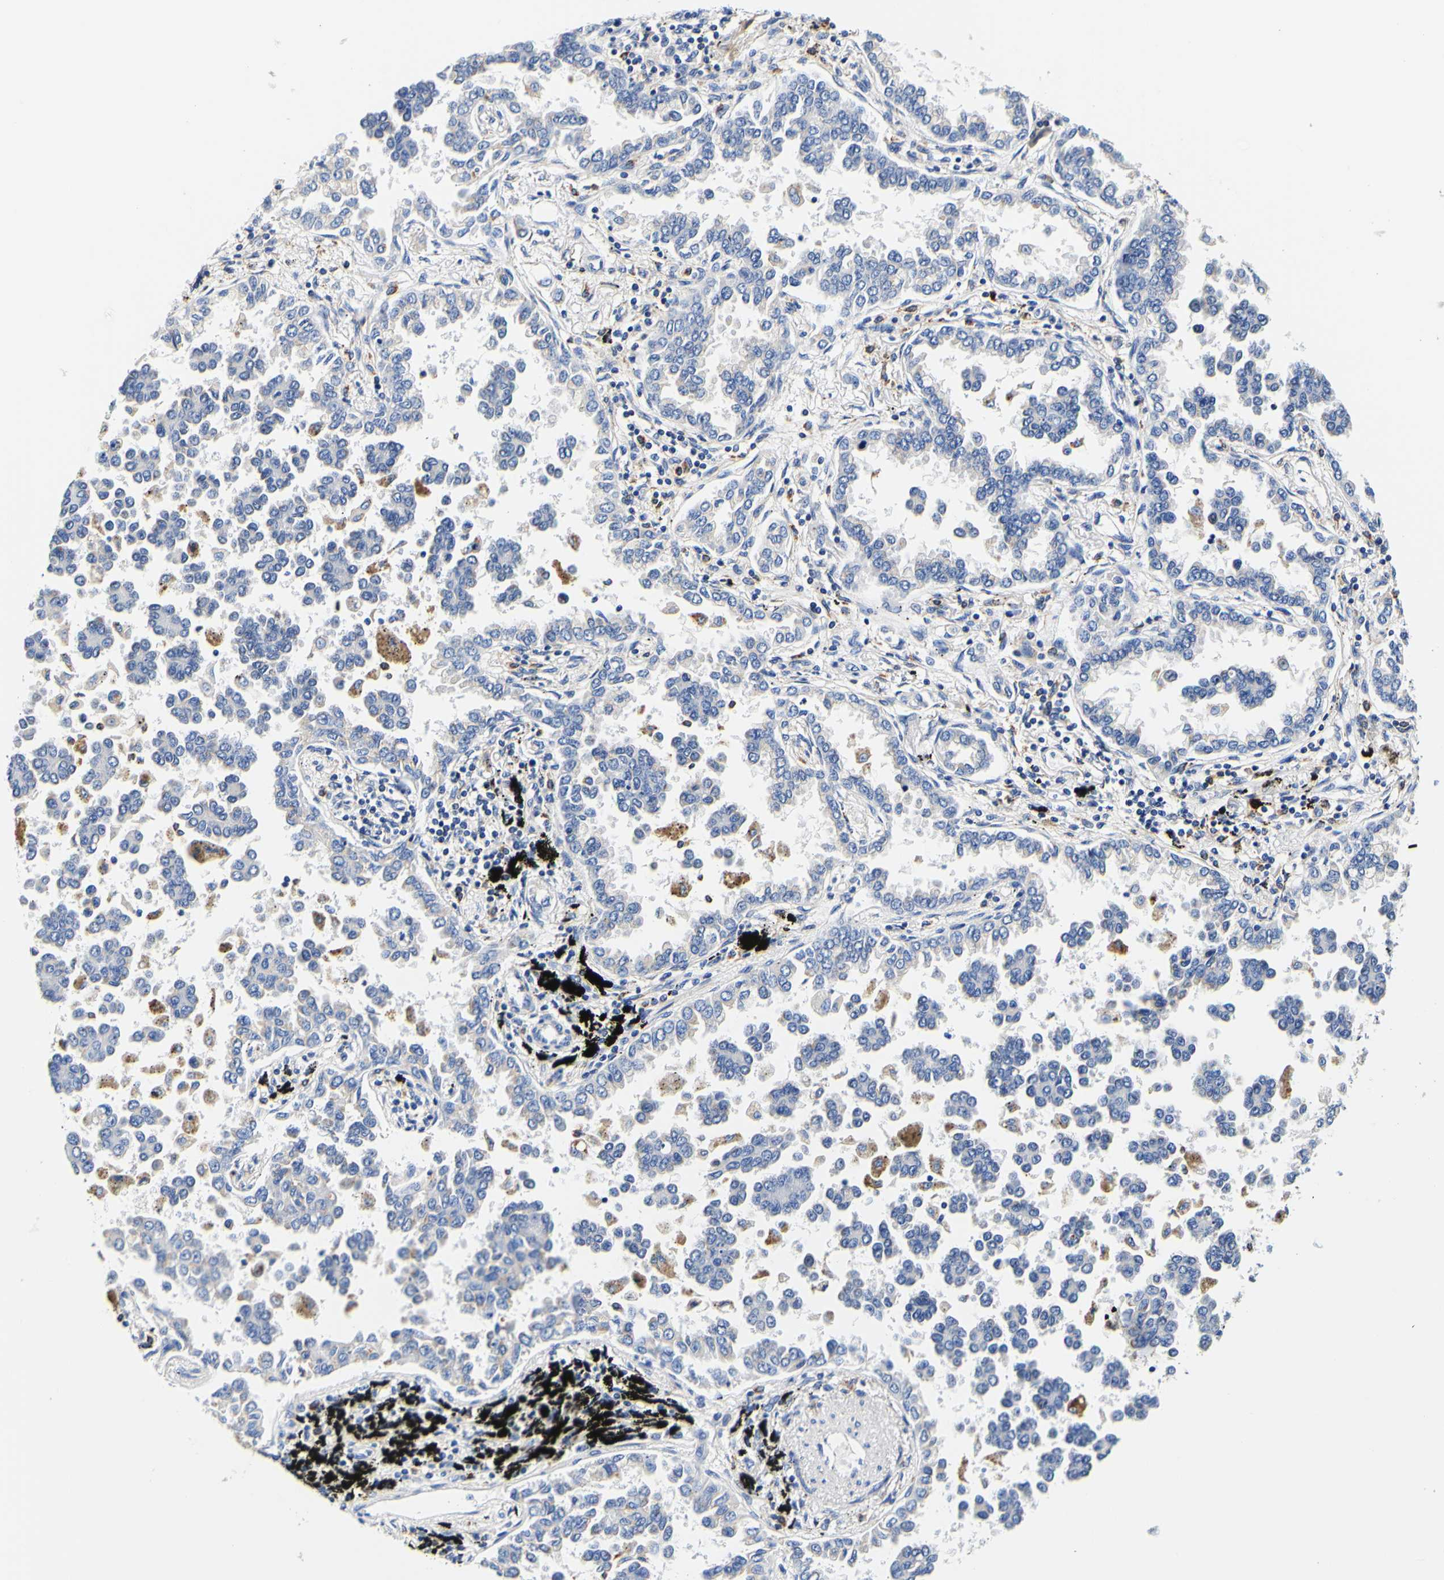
{"staining": {"intensity": "negative", "quantity": "none", "location": "none"}, "tissue": "lung cancer", "cell_type": "Tumor cells", "image_type": "cancer", "snomed": [{"axis": "morphology", "description": "Normal tissue, NOS"}, {"axis": "morphology", "description": "Adenocarcinoma, NOS"}, {"axis": "topography", "description": "Lung"}], "caption": "High power microscopy photomicrograph of an immunohistochemistry photomicrograph of adenocarcinoma (lung), revealing no significant staining in tumor cells.", "gene": "CAMK4", "patient": {"sex": "male", "age": 59}}